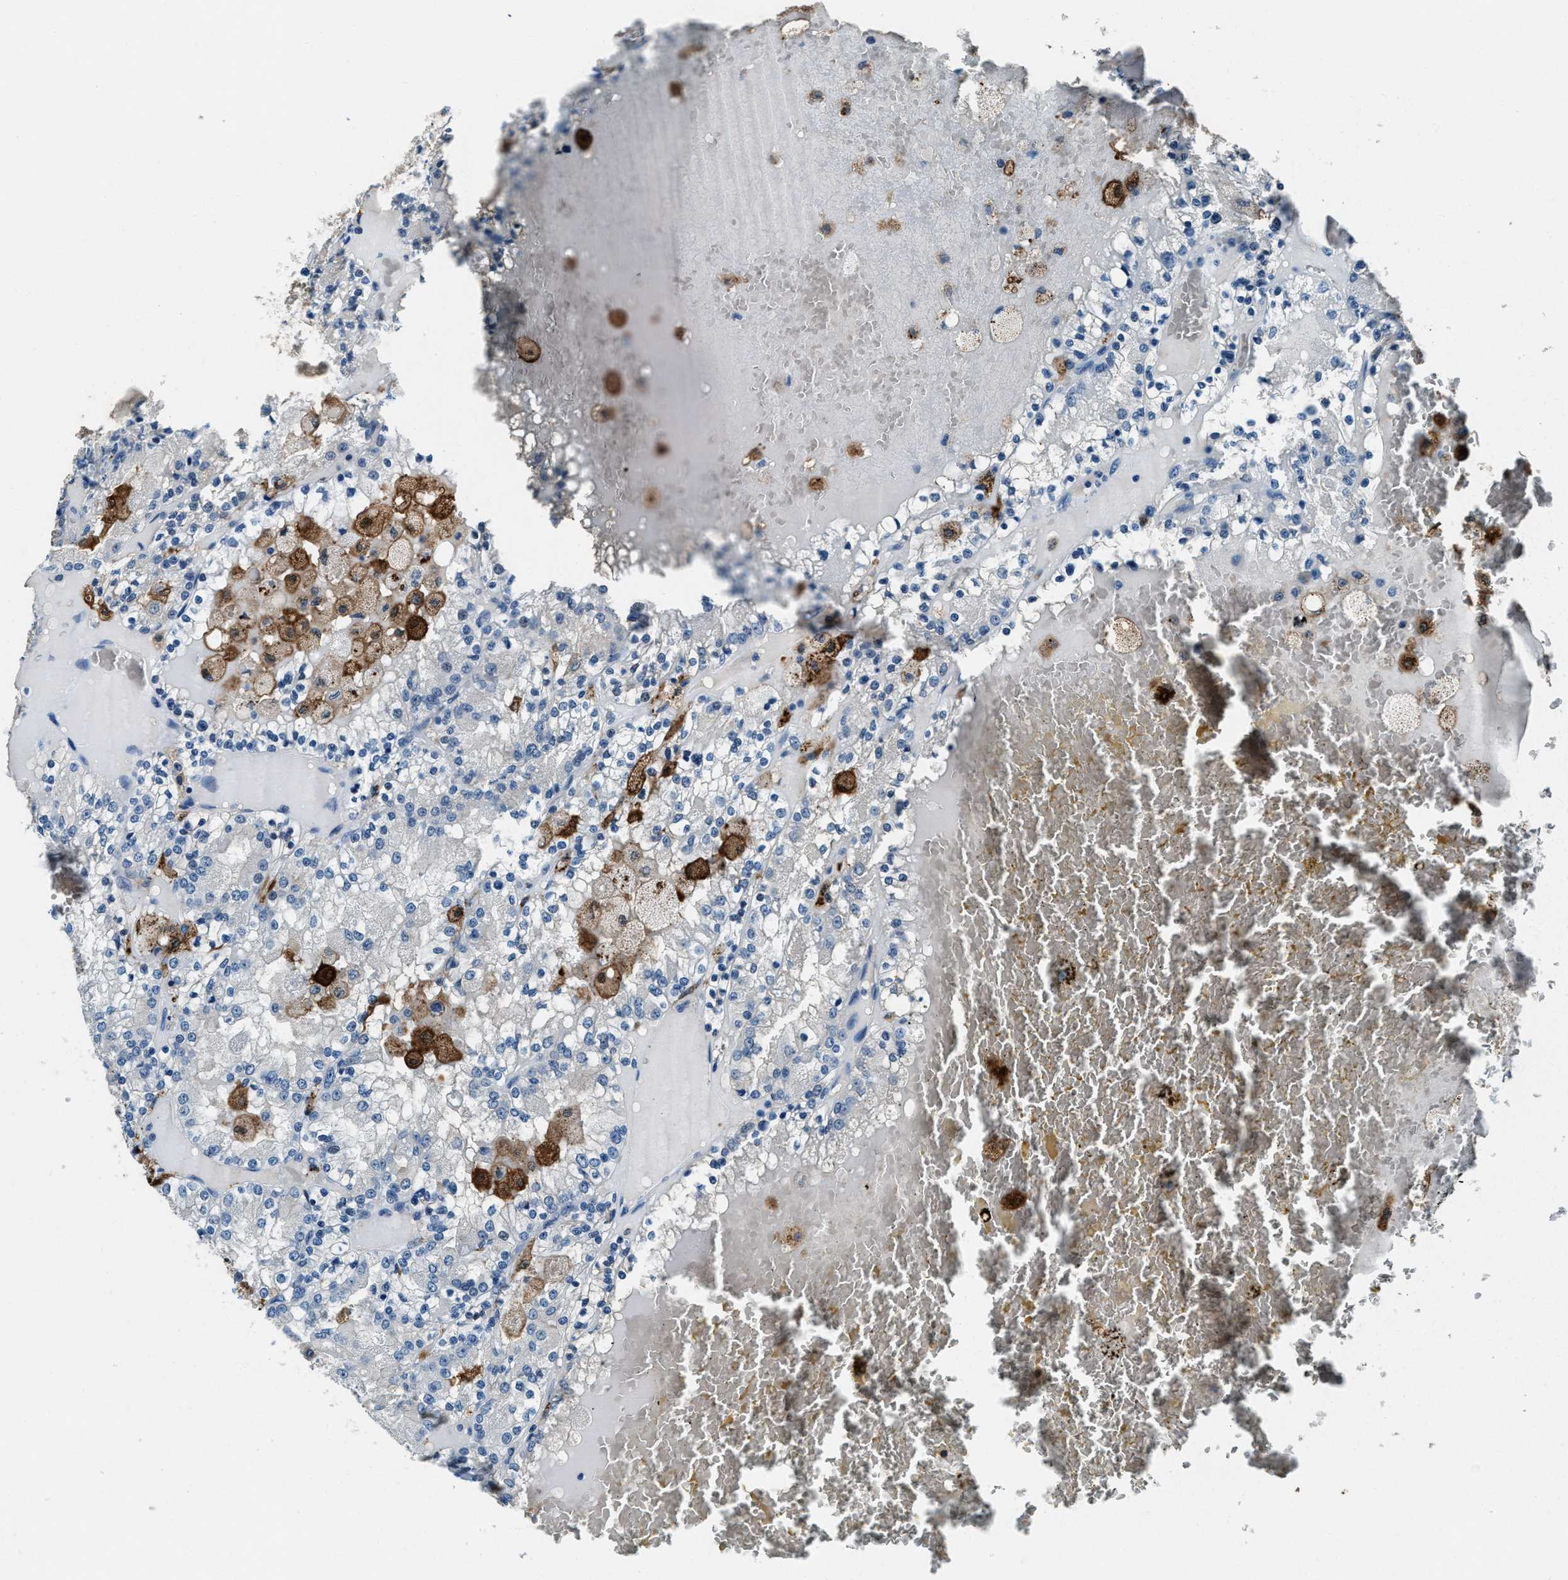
{"staining": {"intensity": "negative", "quantity": "none", "location": "none"}, "tissue": "renal cancer", "cell_type": "Tumor cells", "image_type": "cancer", "snomed": [{"axis": "morphology", "description": "Adenocarcinoma, NOS"}, {"axis": "topography", "description": "Kidney"}], "caption": "Immunohistochemistry (IHC) photomicrograph of neoplastic tissue: human renal adenocarcinoma stained with DAB (3,3'-diaminobenzidine) displays no significant protein positivity in tumor cells. (DAB immunohistochemistry with hematoxylin counter stain).", "gene": "PTPDC1", "patient": {"sex": "female", "age": 56}}